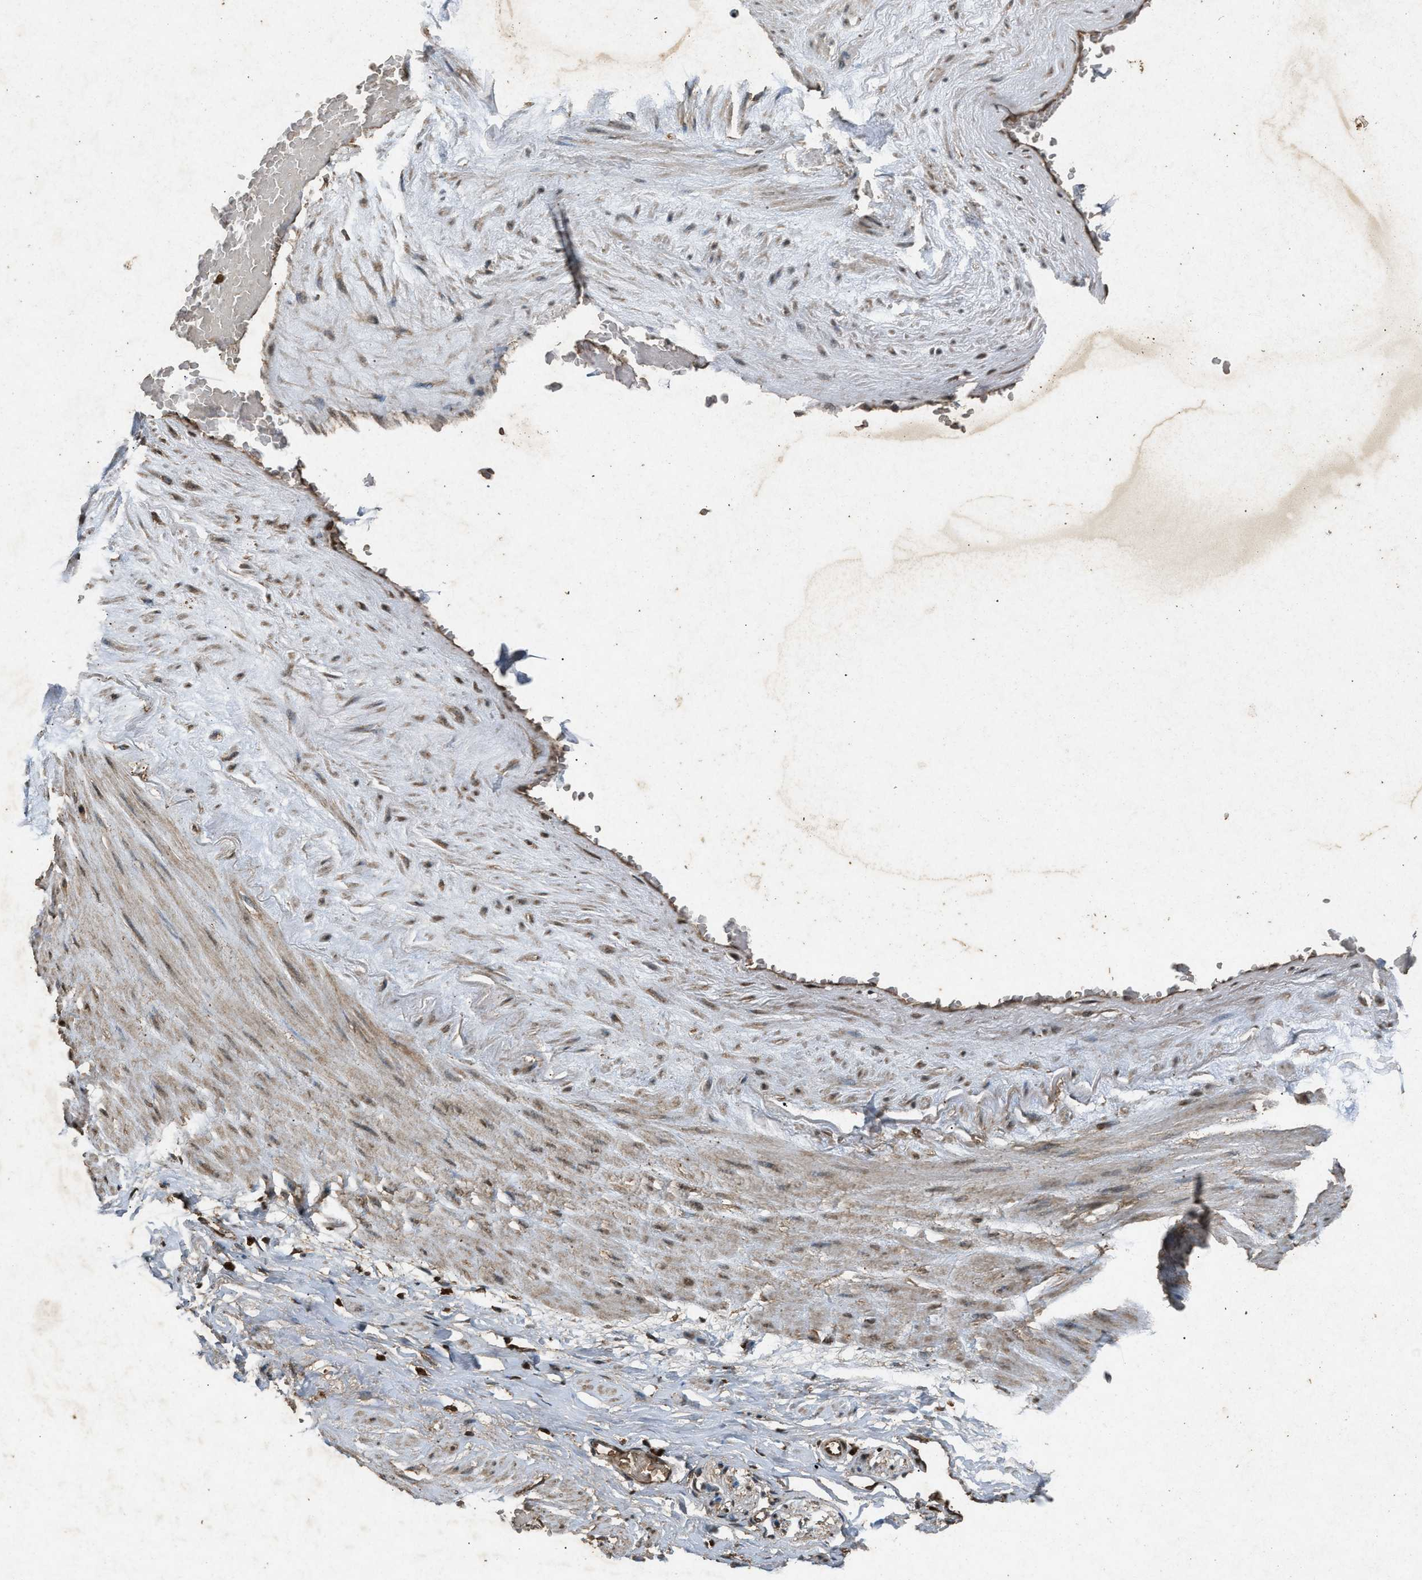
{"staining": {"intensity": "strong", "quantity": ">75%", "location": "cytoplasmic/membranous,nuclear"}, "tissue": "adipose tissue", "cell_type": "Adipocytes", "image_type": "normal", "snomed": [{"axis": "morphology", "description": "Normal tissue, NOS"}, {"axis": "topography", "description": "Soft tissue"}, {"axis": "topography", "description": "Vascular tissue"}], "caption": "Immunohistochemical staining of benign human adipose tissue shows high levels of strong cytoplasmic/membranous,nuclear positivity in about >75% of adipocytes.", "gene": "OAS1", "patient": {"sex": "female", "age": 35}}